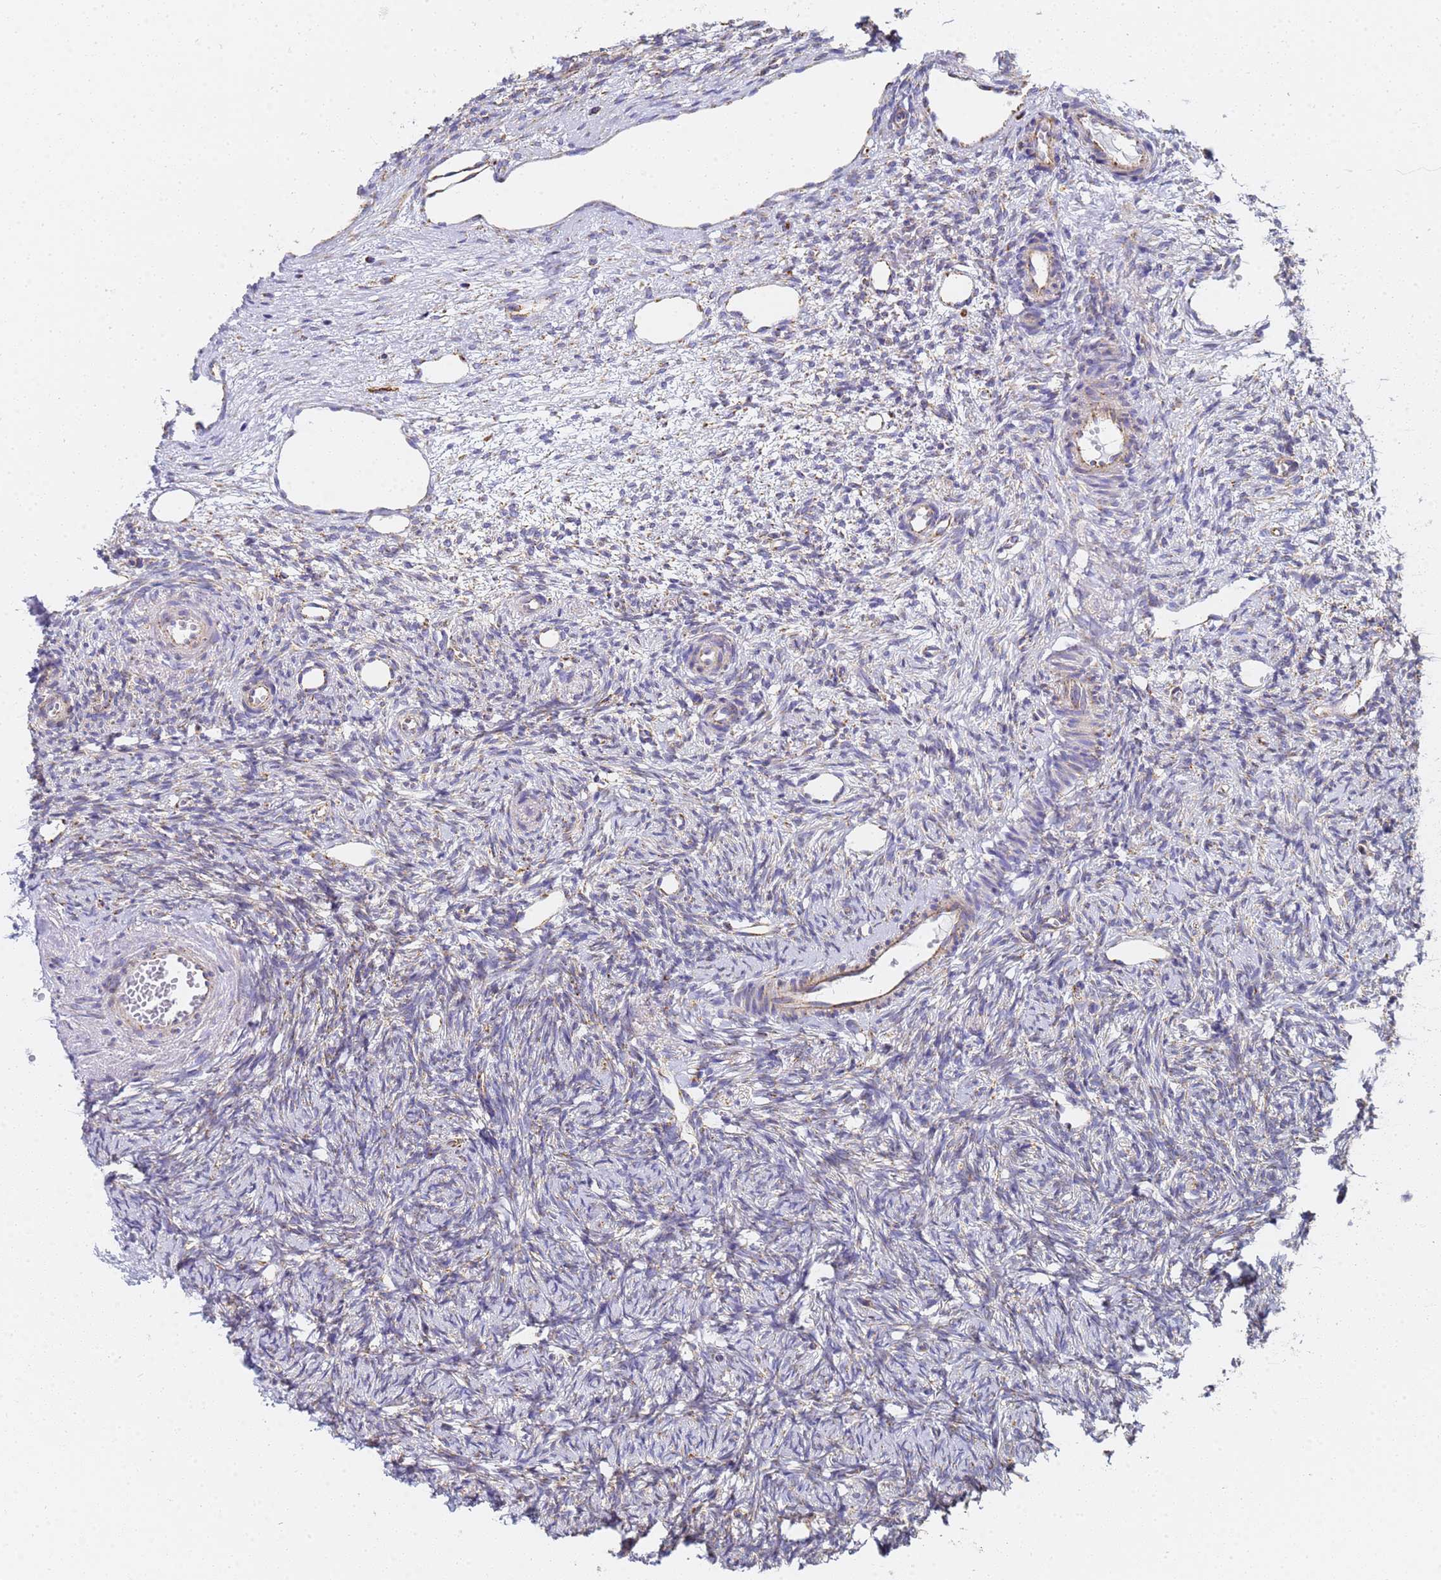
{"staining": {"intensity": "negative", "quantity": "none", "location": "none"}, "tissue": "ovary", "cell_type": "Ovarian stroma cells", "image_type": "normal", "snomed": [{"axis": "morphology", "description": "Normal tissue, NOS"}, {"axis": "topography", "description": "Ovary"}], "caption": "Histopathology image shows no protein expression in ovarian stroma cells of normal ovary. Nuclei are stained in blue.", "gene": "CNIH4", "patient": {"sex": "female", "age": 51}}